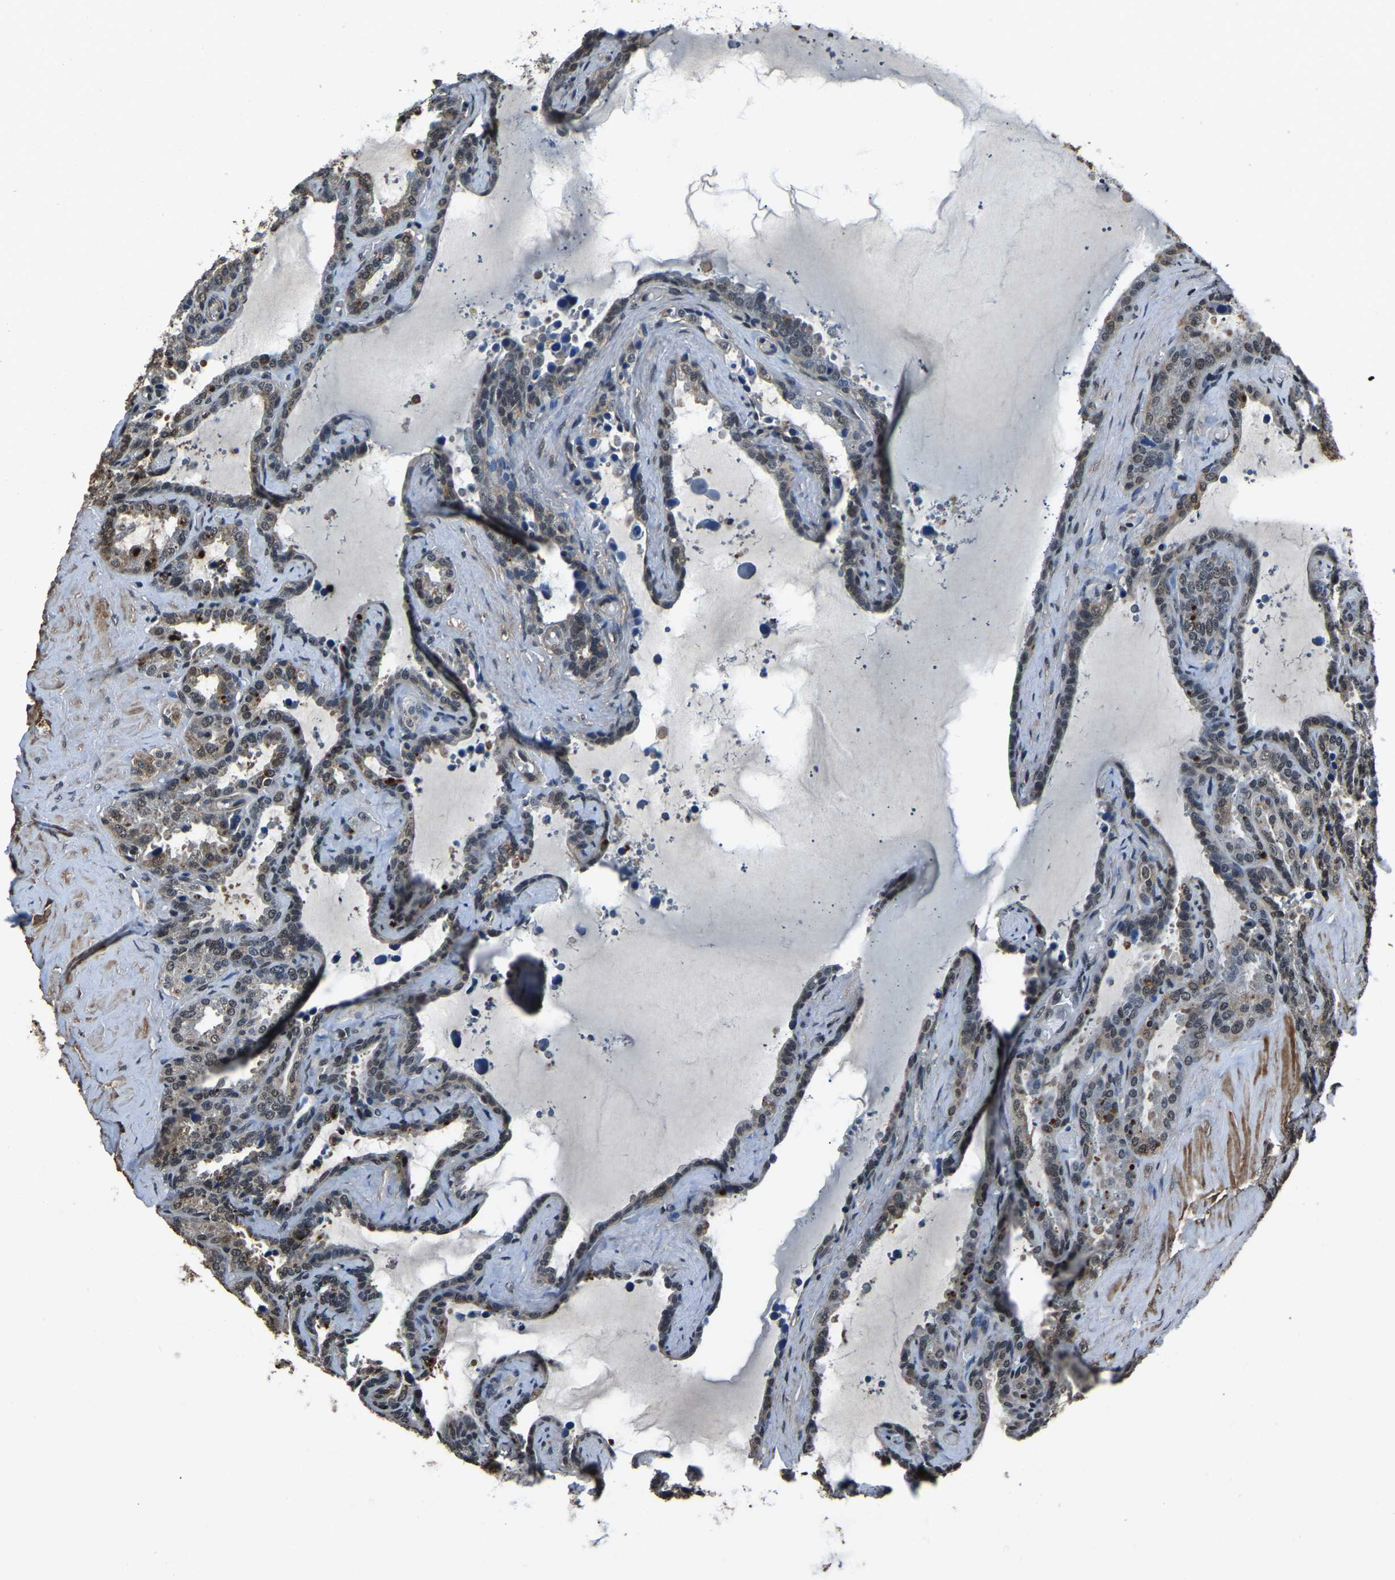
{"staining": {"intensity": "moderate", "quantity": "25%-75%", "location": "cytoplasmic/membranous"}, "tissue": "seminal vesicle", "cell_type": "Glandular cells", "image_type": "normal", "snomed": [{"axis": "morphology", "description": "Normal tissue, NOS"}, {"axis": "topography", "description": "Seminal veicle"}], "caption": "This is a micrograph of immunohistochemistry (IHC) staining of benign seminal vesicle, which shows moderate staining in the cytoplasmic/membranous of glandular cells.", "gene": "ANKIB1", "patient": {"sex": "male", "age": 46}}